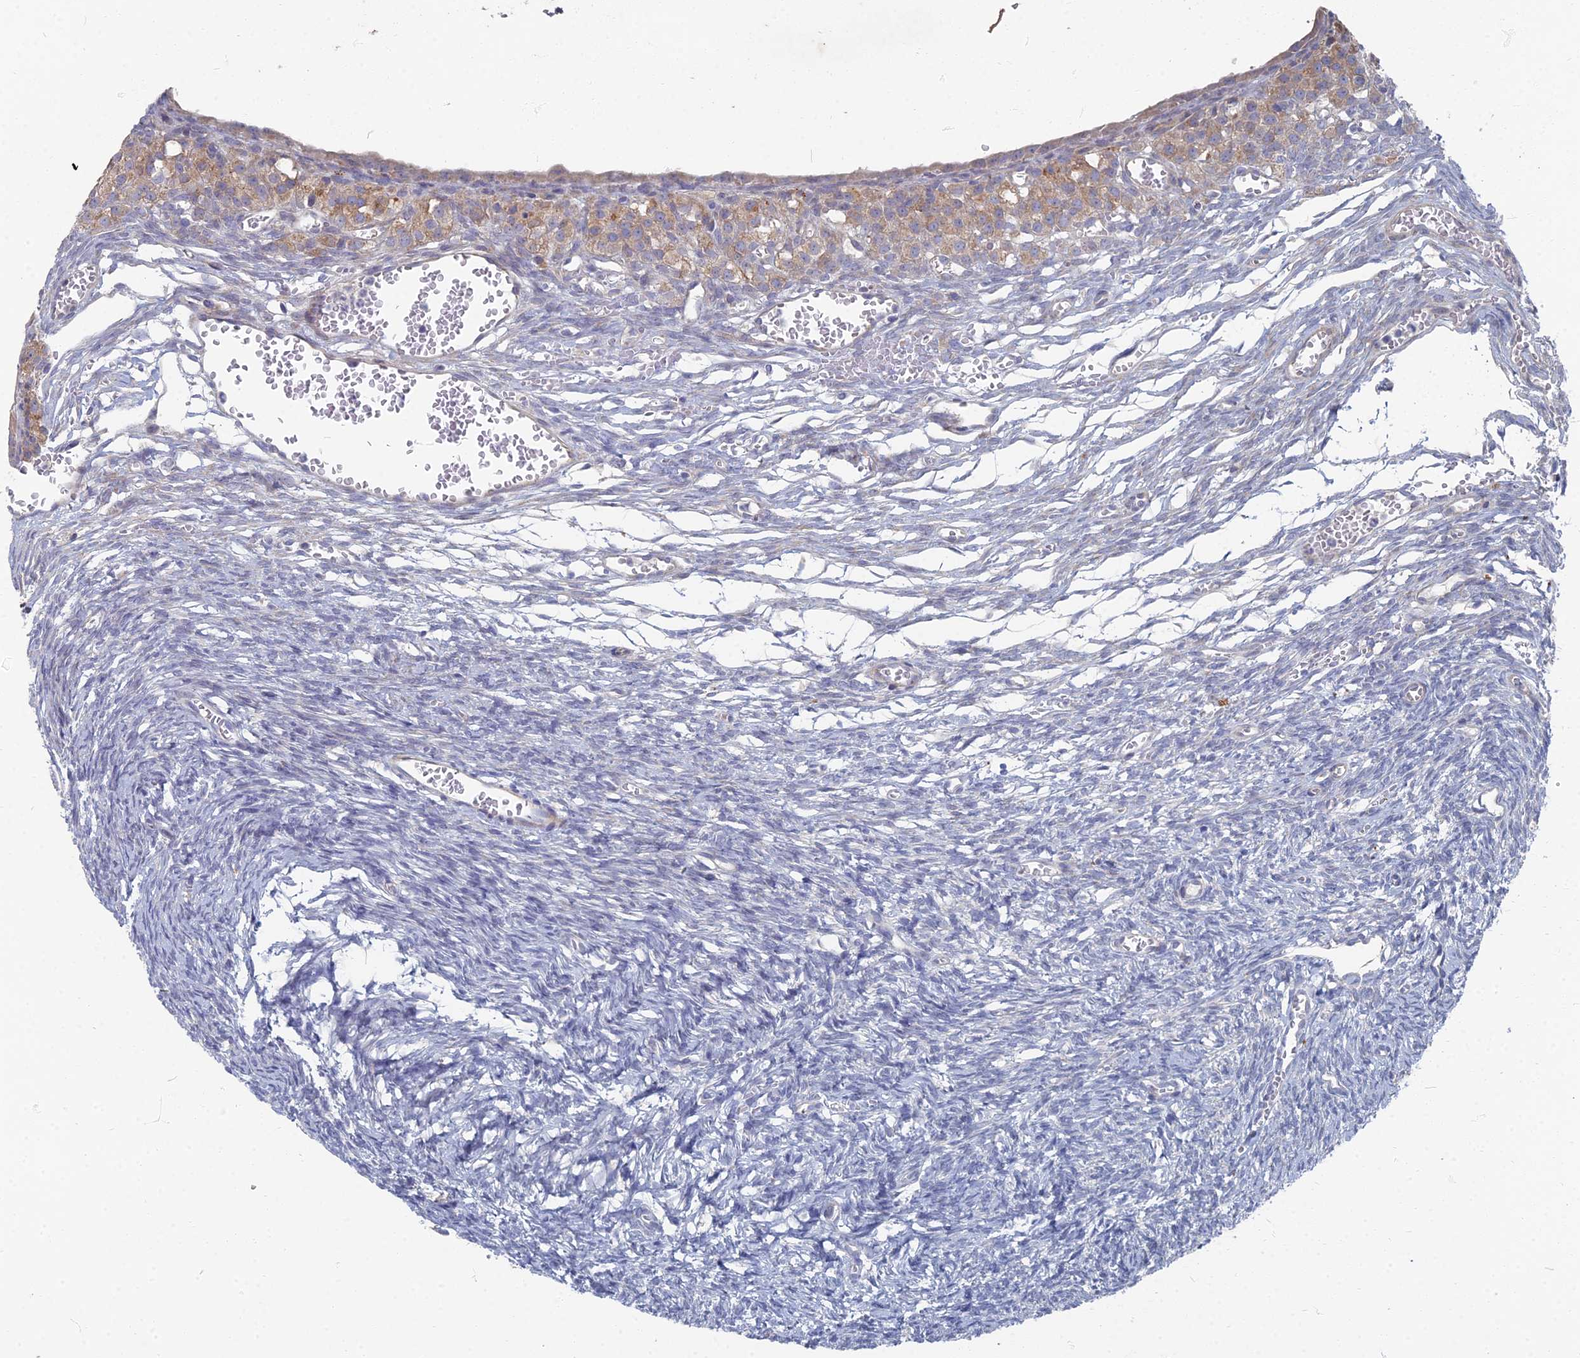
{"staining": {"intensity": "negative", "quantity": "none", "location": "none"}, "tissue": "ovary", "cell_type": "Ovarian stroma cells", "image_type": "normal", "snomed": [{"axis": "morphology", "description": "Normal tissue, NOS"}, {"axis": "topography", "description": "Ovary"}], "caption": "Ovarian stroma cells are negative for protein expression in unremarkable human ovary. (DAB IHC visualized using brightfield microscopy, high magnification).", "gene": "TMEM128", "patient": {"sex": "female", "age": 39}}